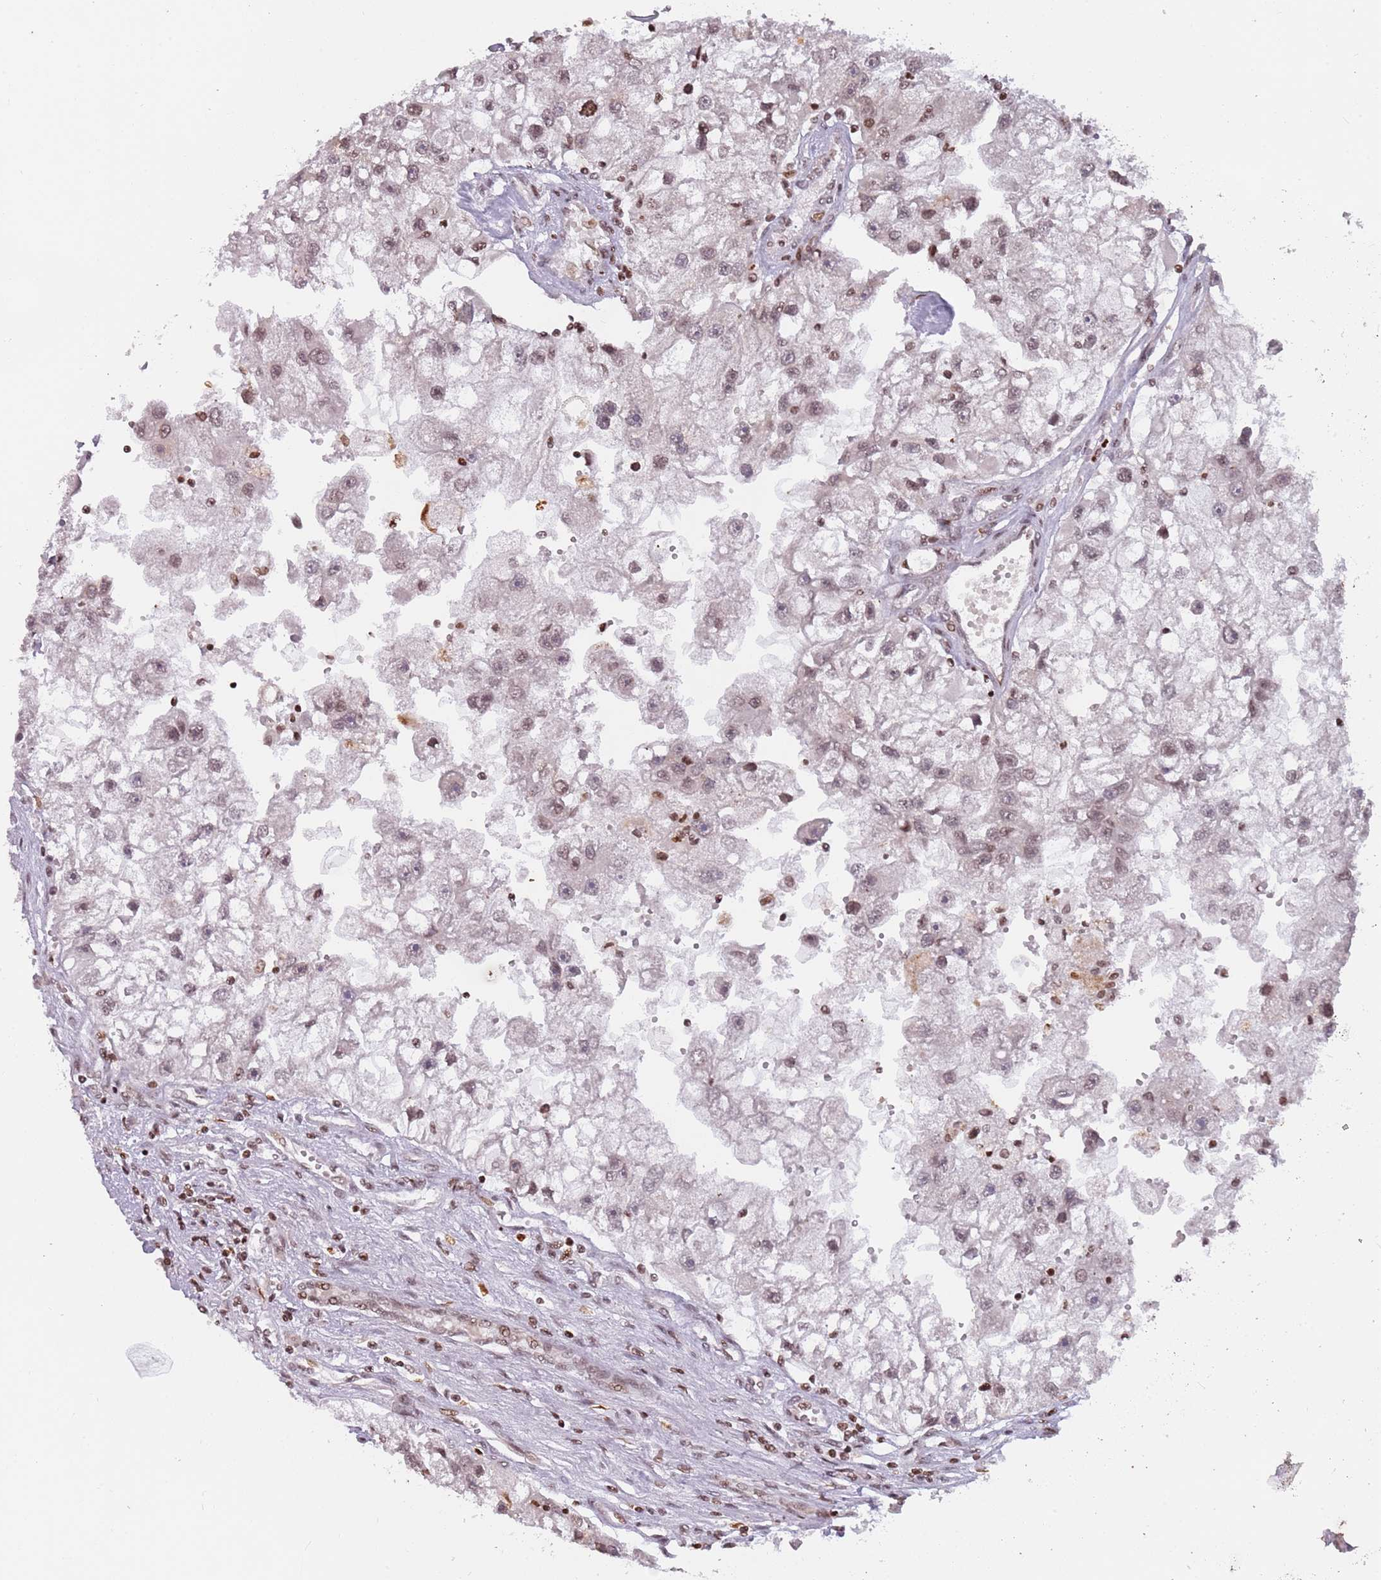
{"staining": {"intensity": "weak", "quantity": ">75%", "location": "nuclear"}, "tissue": "renal cancer", "cell_type": "Tumor cells", "image_type": "cancer", "snomed": [{"axis": "morphology", "description": "Adenocarcinoma, NOS"}, {"axis": "topography", "description": "Kidney"}], "caption": "The micrograph displays immunohistochemical staining of renal cancer. There is weak nuclear staining is seen in about >75% of tumor cells.", "gene": "SH3RF3", "patient": {"sex": "male", "age": 63}}